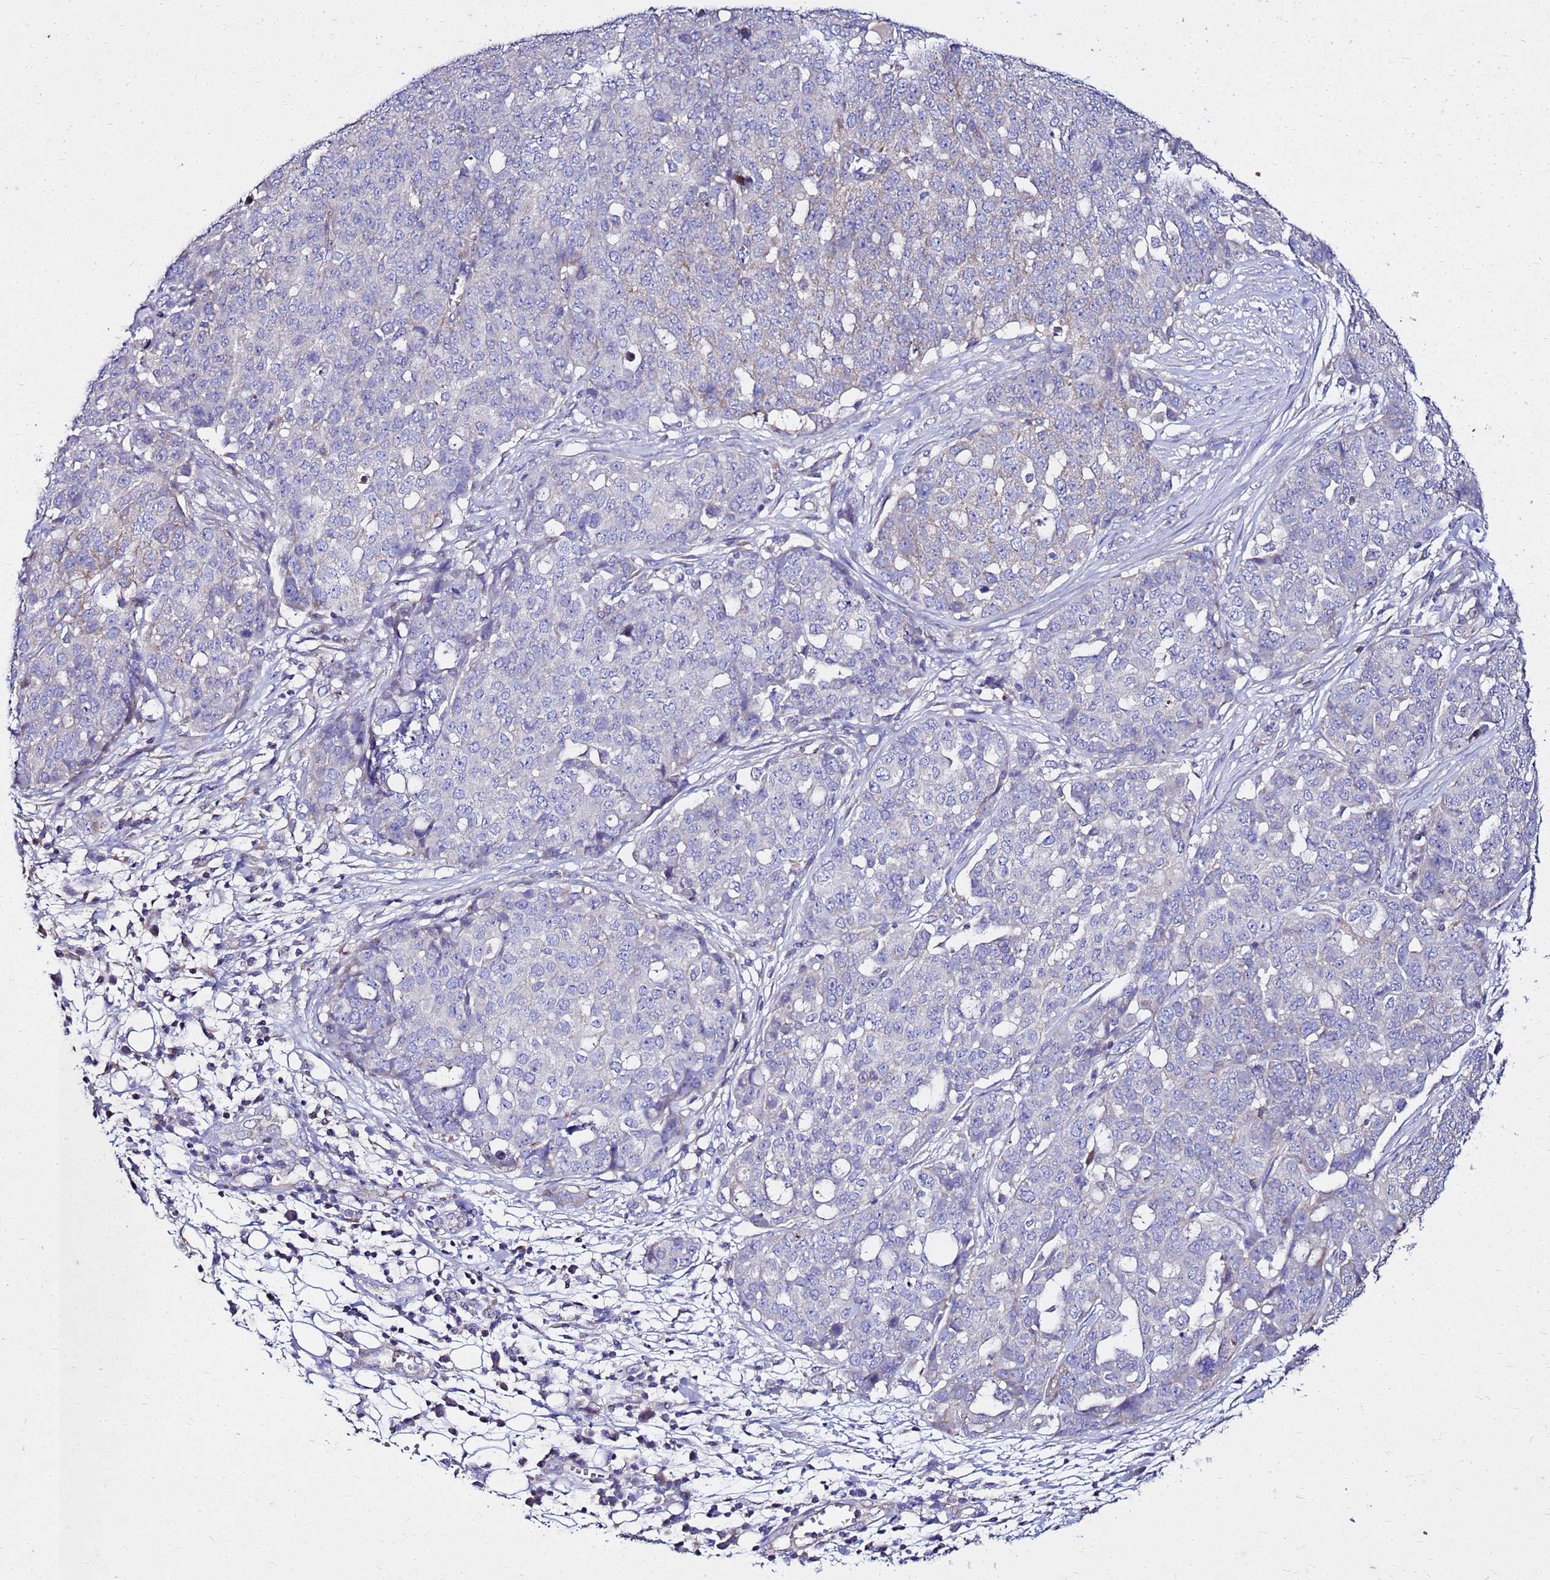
{"staining": {"intensity": "negative", "quantity": "none", "location": "none"}, "tissue": "ovarian cancer", "cell_type": "Tumor cells", "image_type": "cancer", "snomed": [{"axis": "morphology", "description": "Cystadenocarcinoma, serous, NOS"}, {"axis": "topography", "description": "Soft tissue"}, {"axis": "topography", "description": "Ovary"}], "caption": "This is an immunohistochemistry photomicrograph of human ovarian cancer. There is no positivity in tumor cells.", "gene": "COX14", "patient": {"sex": "female", "age": 57}}